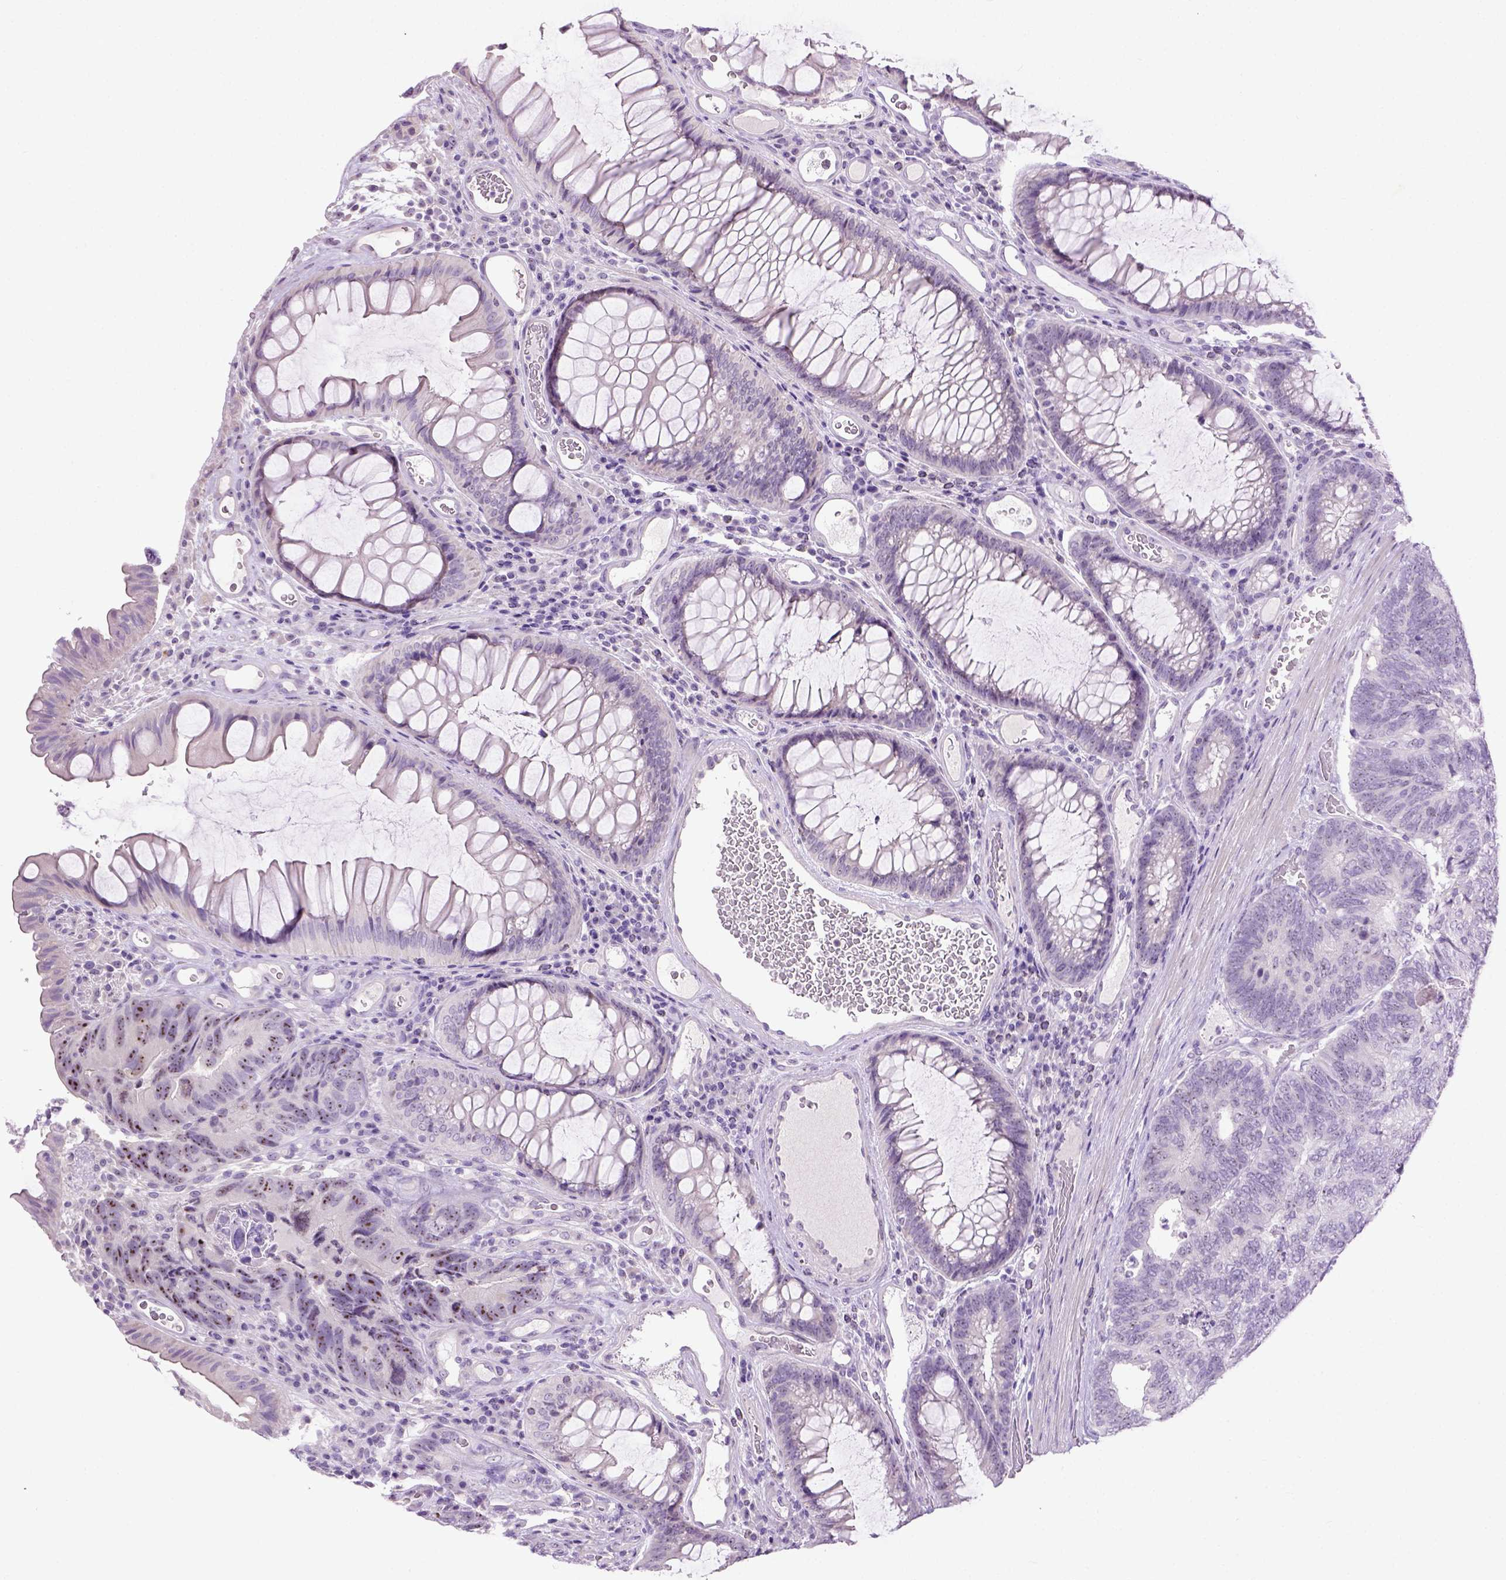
{"staining": {"intensity": "moderate", "quantity": "<25%", "location": "nuclear"}, "tissue": "colorectal cancer", "cell_type": "Tumor cells", "image_type": "cancer", "snomed": [{"axis": "morphology", "description": "Adenocarcinoma, NOS"}, {"axis": "topography", "description": "Colon"}], "caption": "Tumor cells exhibit low levels of moderate nuclear expression in about <25% of cells in human adenocarcinoma (colorectal). (Stains: DAB (3,3'-diaminobenzidine) in brown, nuclei in blue, Microscopy: brightfield microscopy at high magnification).", "gene": "UTP4", "patient": {"sex": "female", "age": 67}}